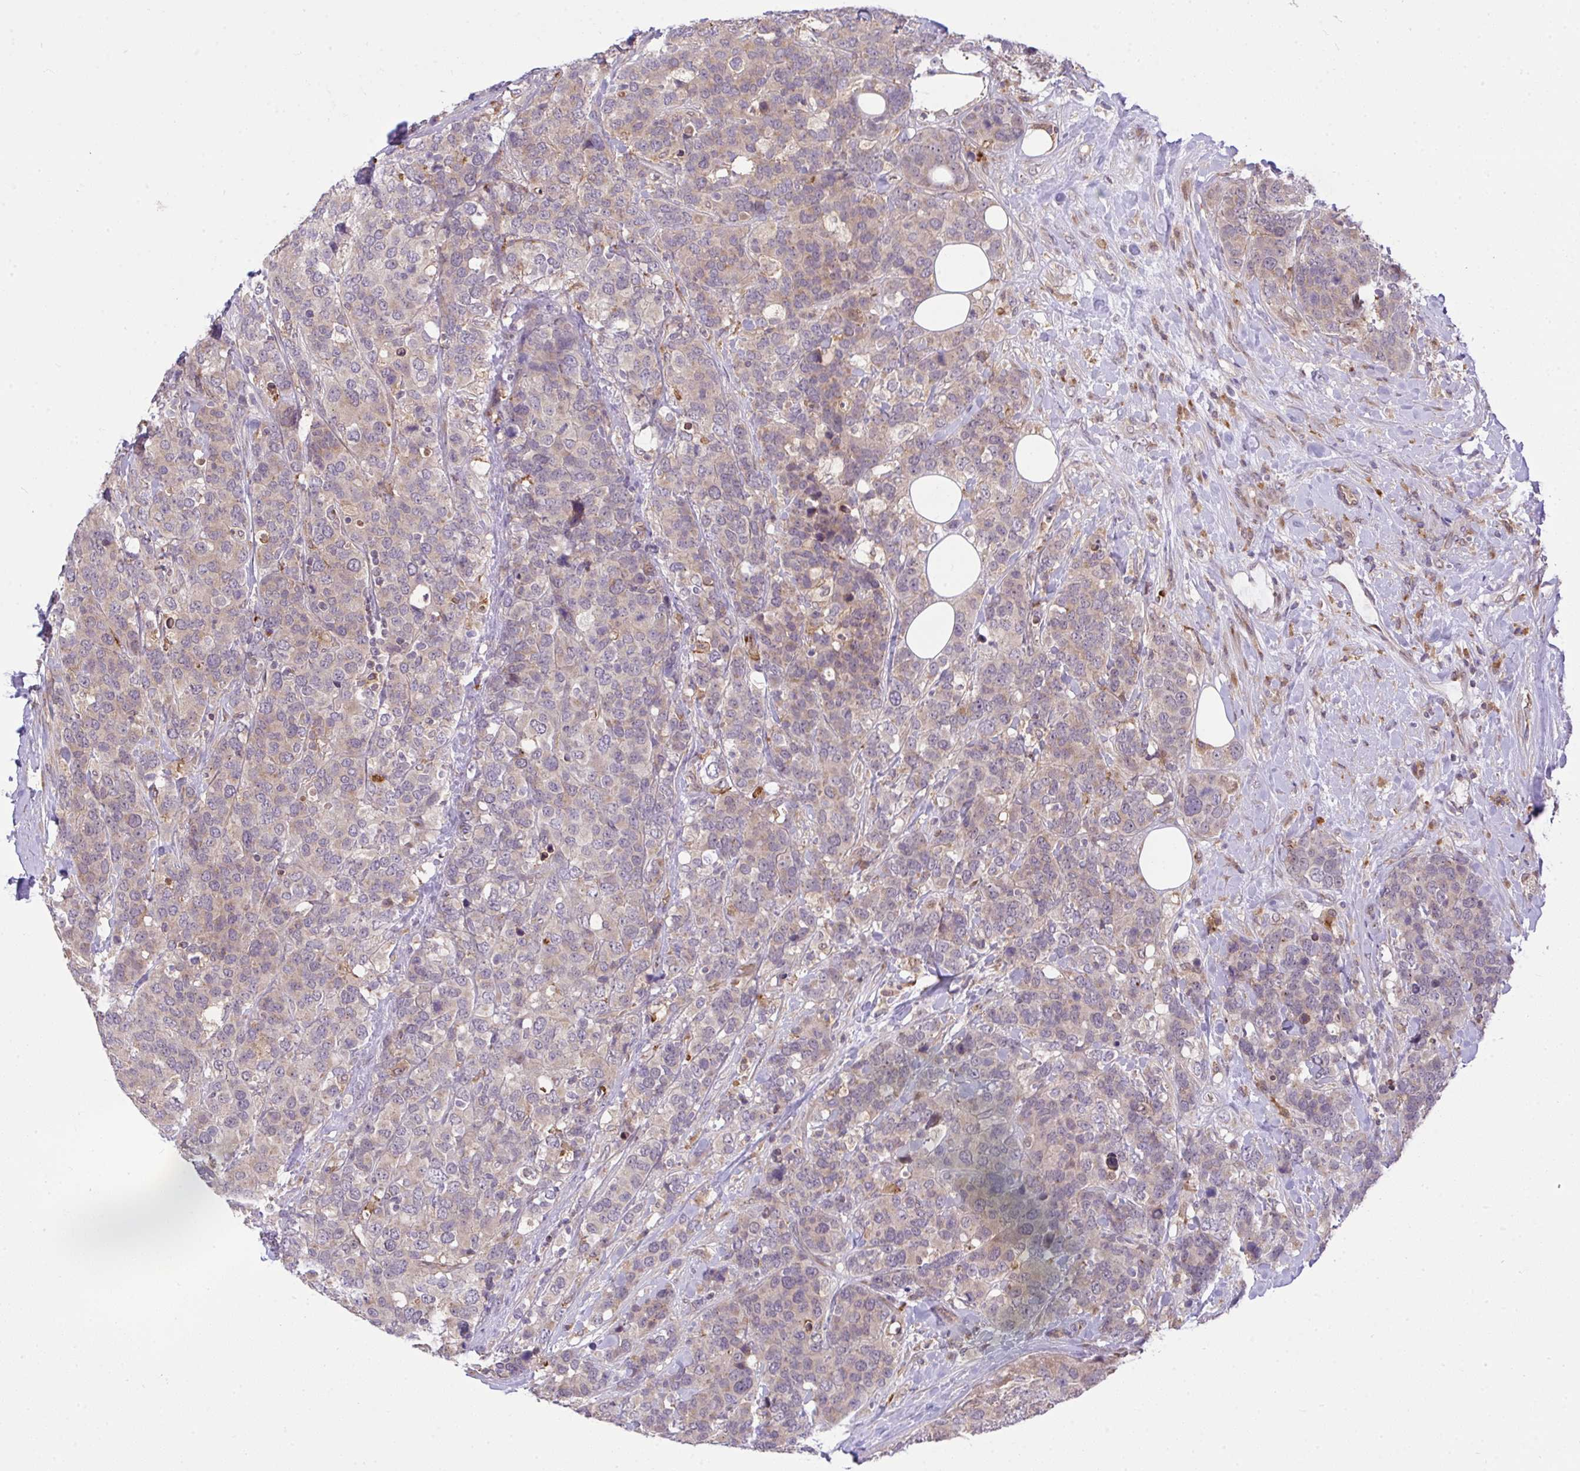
{"staining": {"intensity": "weak", "quantity": "25%-75%", "location": "cytoplasmic/membranous"}, "tissue": "breast cancer", "cell_type": "Tumor cells", "image_type": "cancer", "snomed": [{"axis": "morphology", "description": "Lobular carcinoma"}, {"axis": "topography", "description": "Breast"}], "caption": "Tumor cells reveal low levels of weak cytoplasmic/membranous expression in about 25%-75% of cells in breast lobular carcinoma.", "gene": "SLC9A6", "patient": {"sex": "female", "age": 59}}